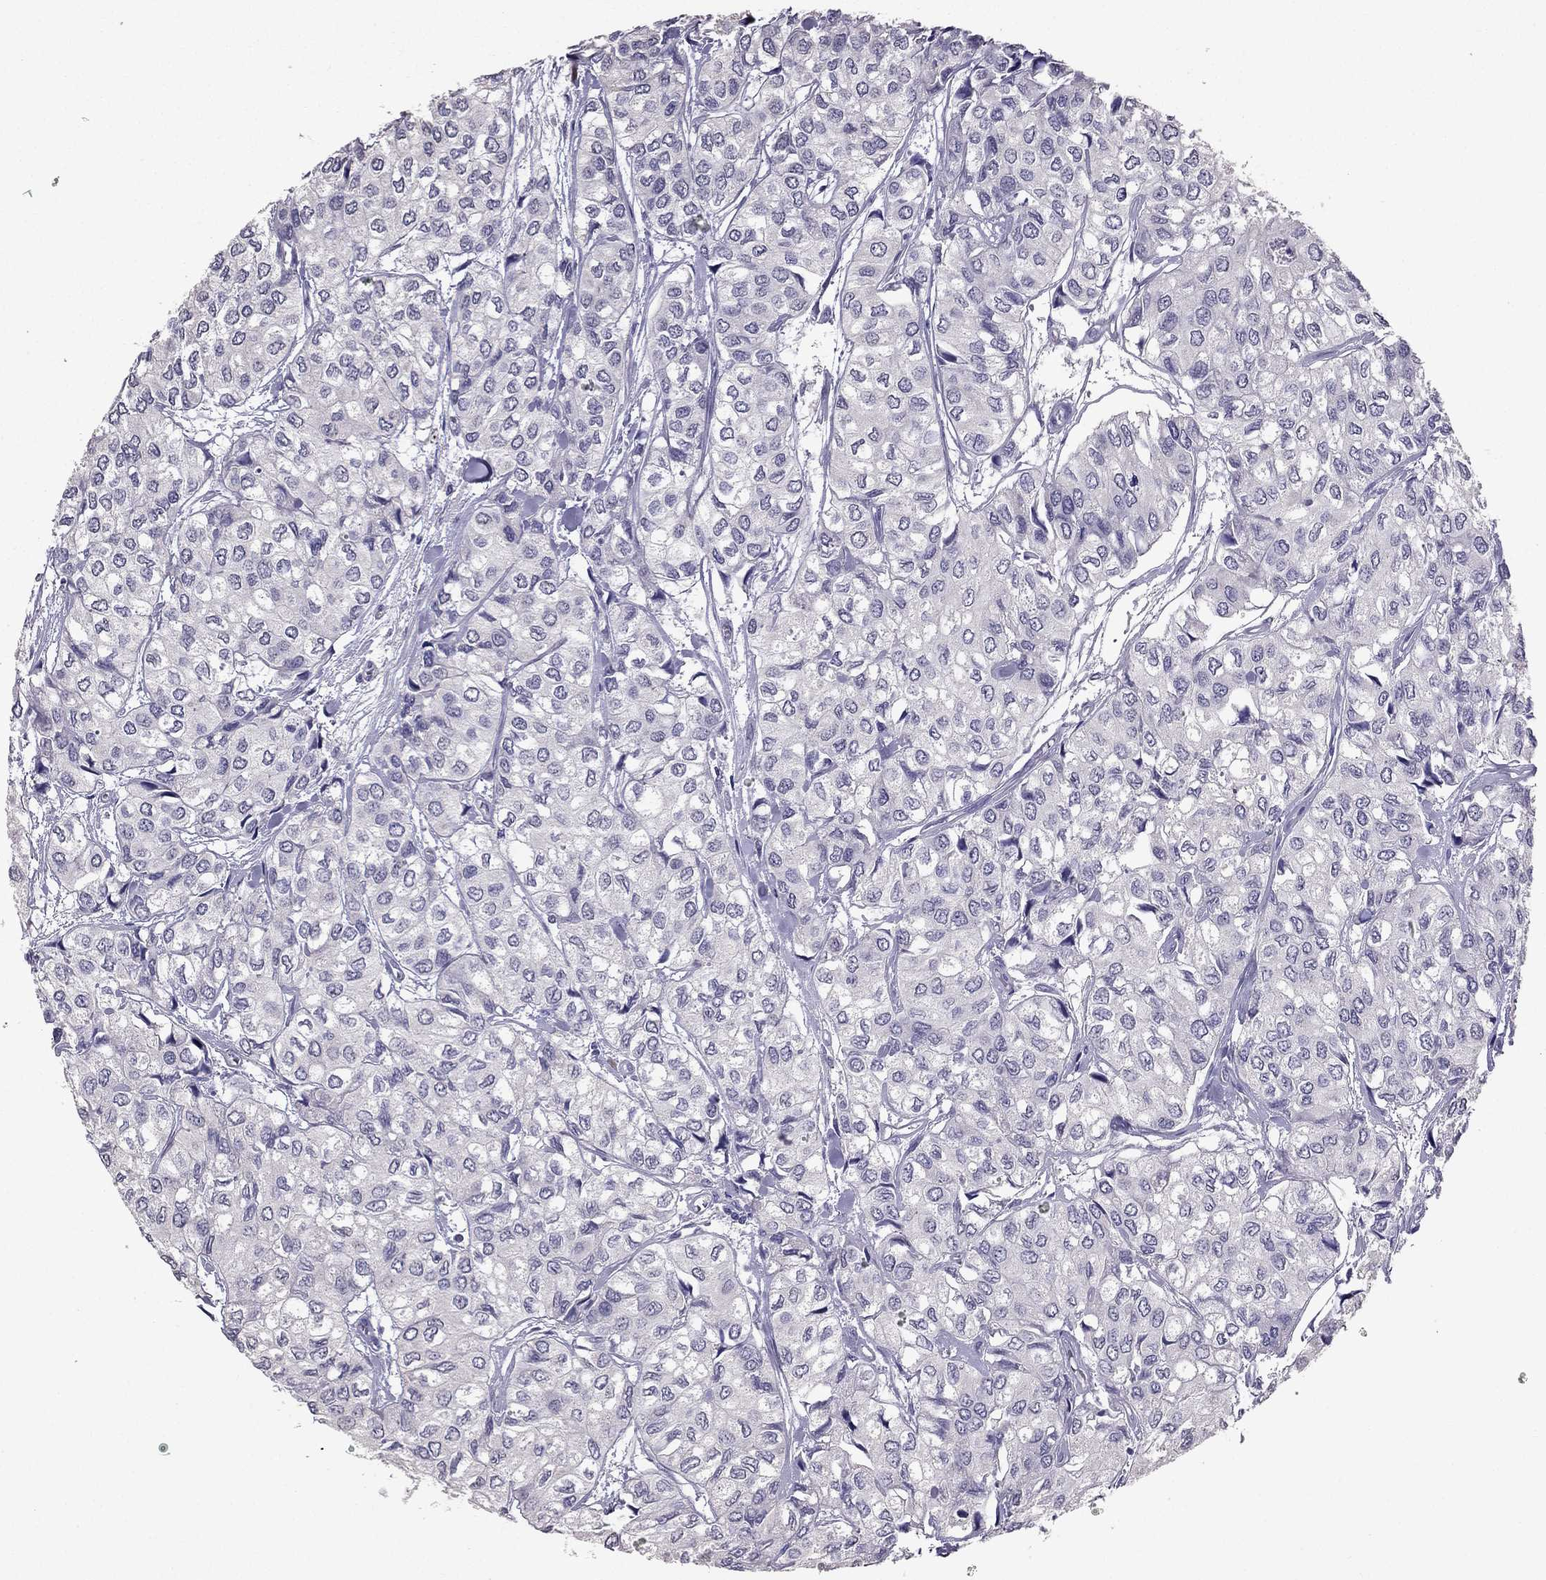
{"staining": {"intensity": "negative", "quantity": "none", "location": "none"}, "tissue": "urothelial cancer", "cell_type": "Tumor cells", "image_type": "cancer", "snomed": [{"axis": "morphology", "description": "Urothelial carcinoma, High grade"}, {"axis": "topography", "description": "Urinary bladder"}], "caption": "Tumor cells show no significant expression in urothelial cancer.", "gene": "SCG5", "patient": {"sex": "male", "age": 73}}